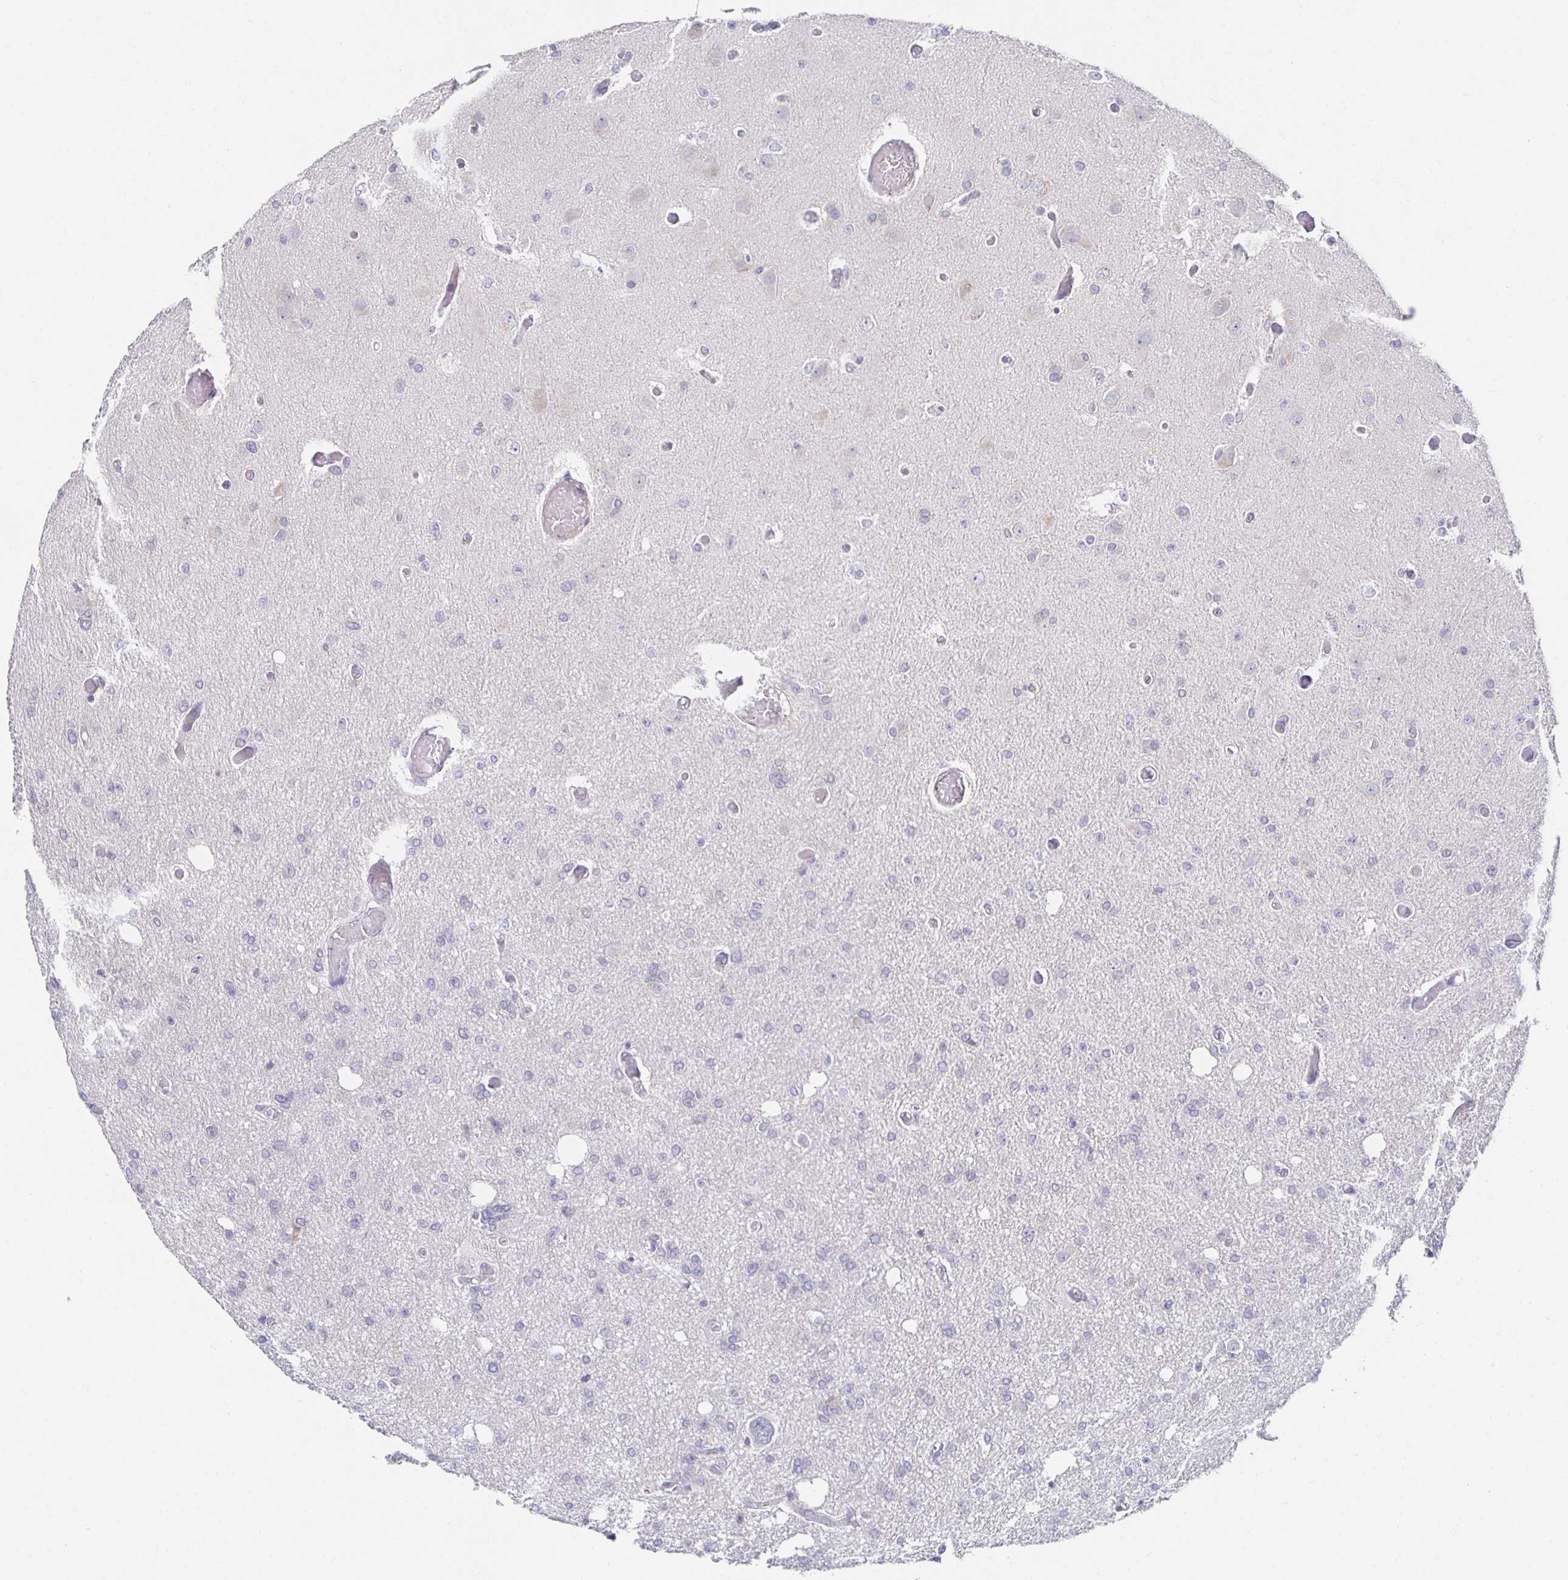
{"staining": {"intensity": "negative", "quantity": "none", "location": "none"}, "tissue": "glioma", "cell_type": "Tumor cells", "image_type": "cancer", "snomed": [{"axis": "morphology", "description": "Glioma, malignant, Low grade"}, {"axis": "topography", "description": "Brain"}], "caption": "Tumor cells are negative for protein expression in human malignant glioma (low-grade).", "gene": "BAD", "patient": {"sex": "male", "age": 26}}